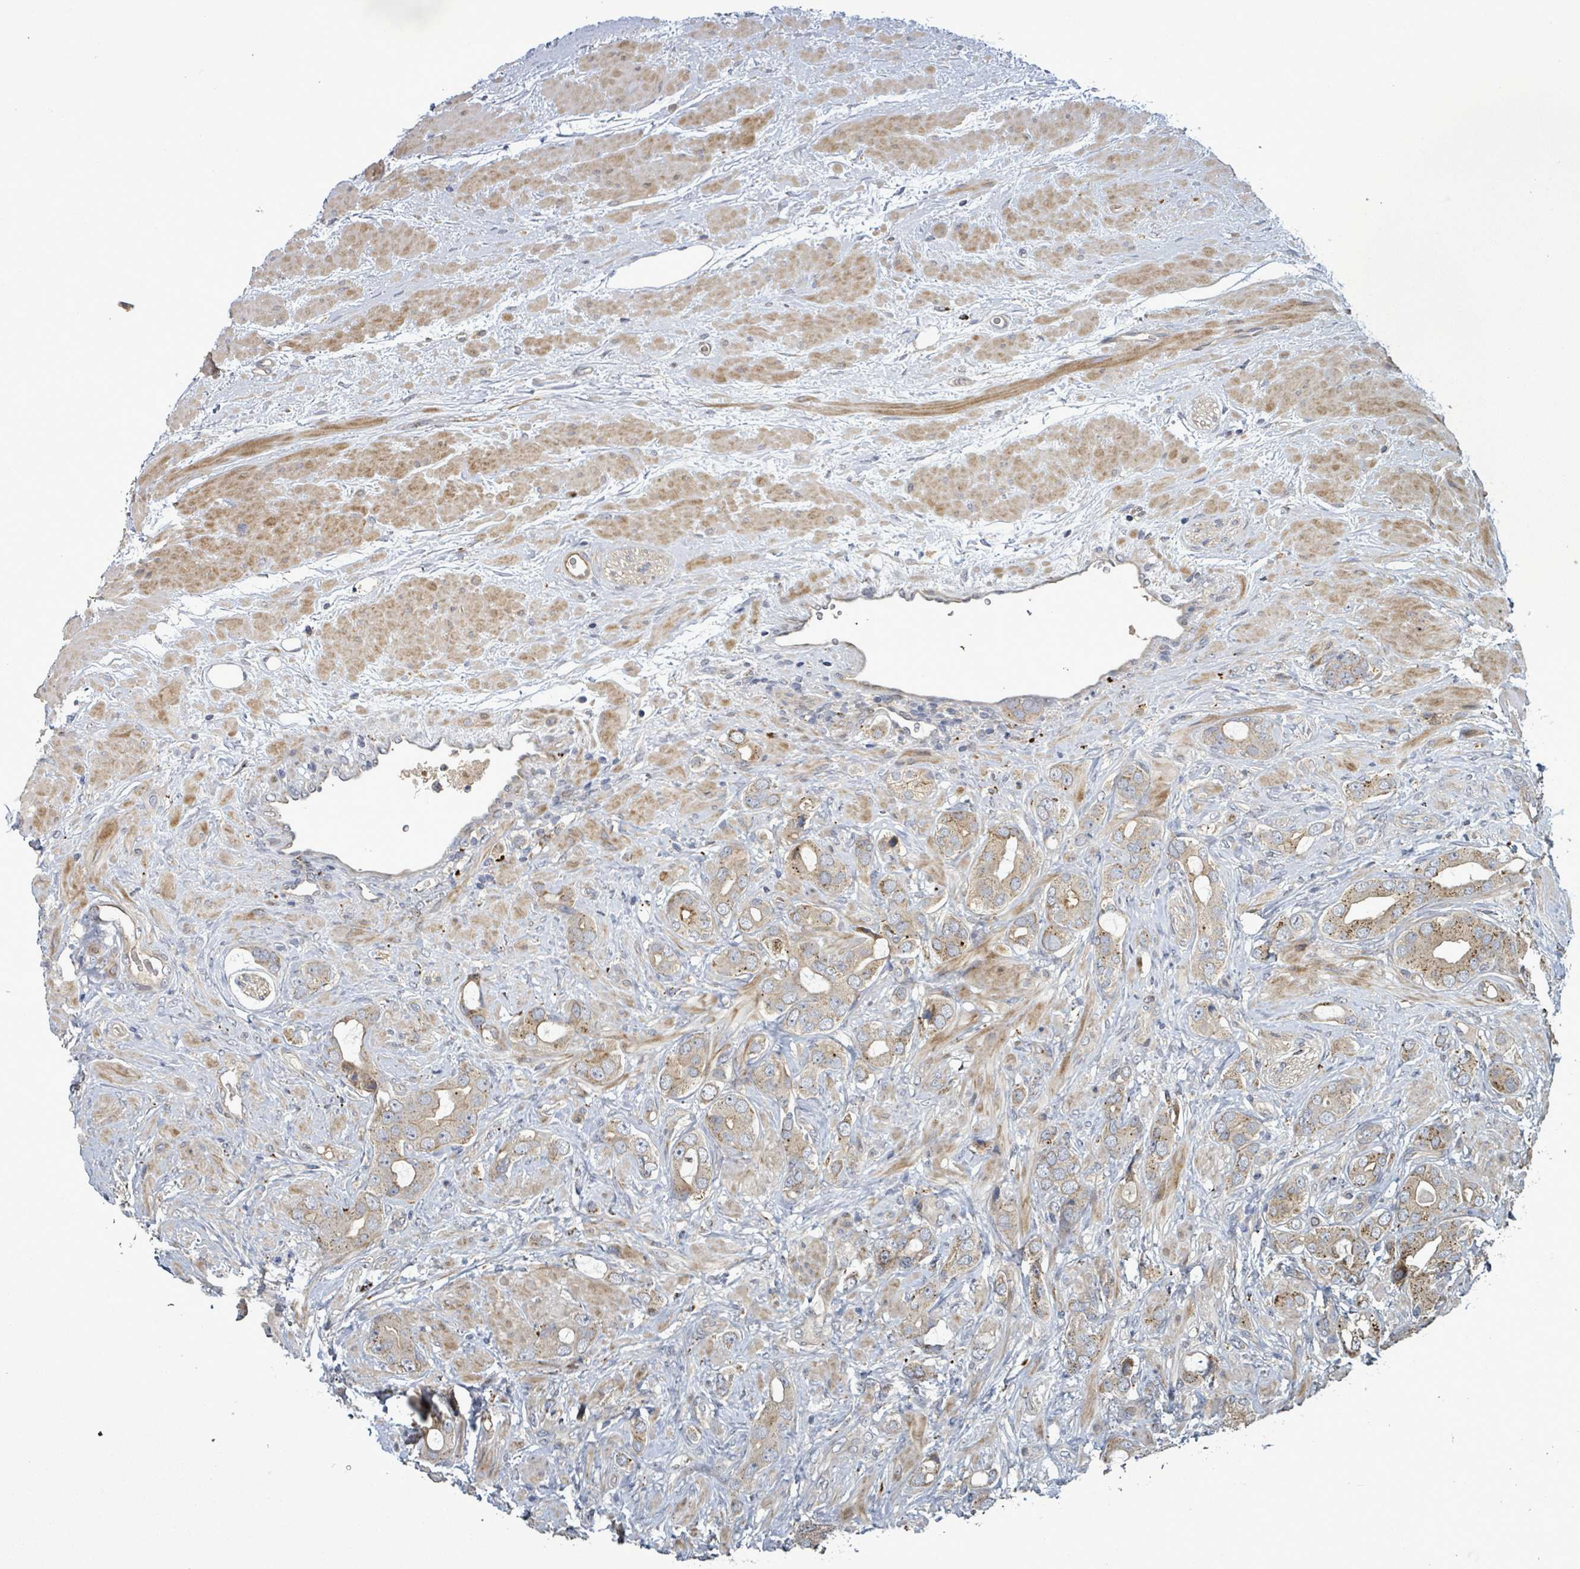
{"staining": {"intensity": "weak", "quantity": "25%-75%", "location": "cytoplasmic/membranous"}, "tissue": "prostate cancer", "cell_type": "Tumor cells", "image_type": "cancer", "snomed": [{"axis": "morphology", "description": "Adenocarcinoma, Low grade"}, {"axis": "topography", "description": "Prostate"}], "caption": "Low-grade adenocarcinoma (prostate) stained with a protein marker shows weak staining in tumor cells.", "gene": "DIPK2A", "patient": {"sex": "male", "age": 57}}